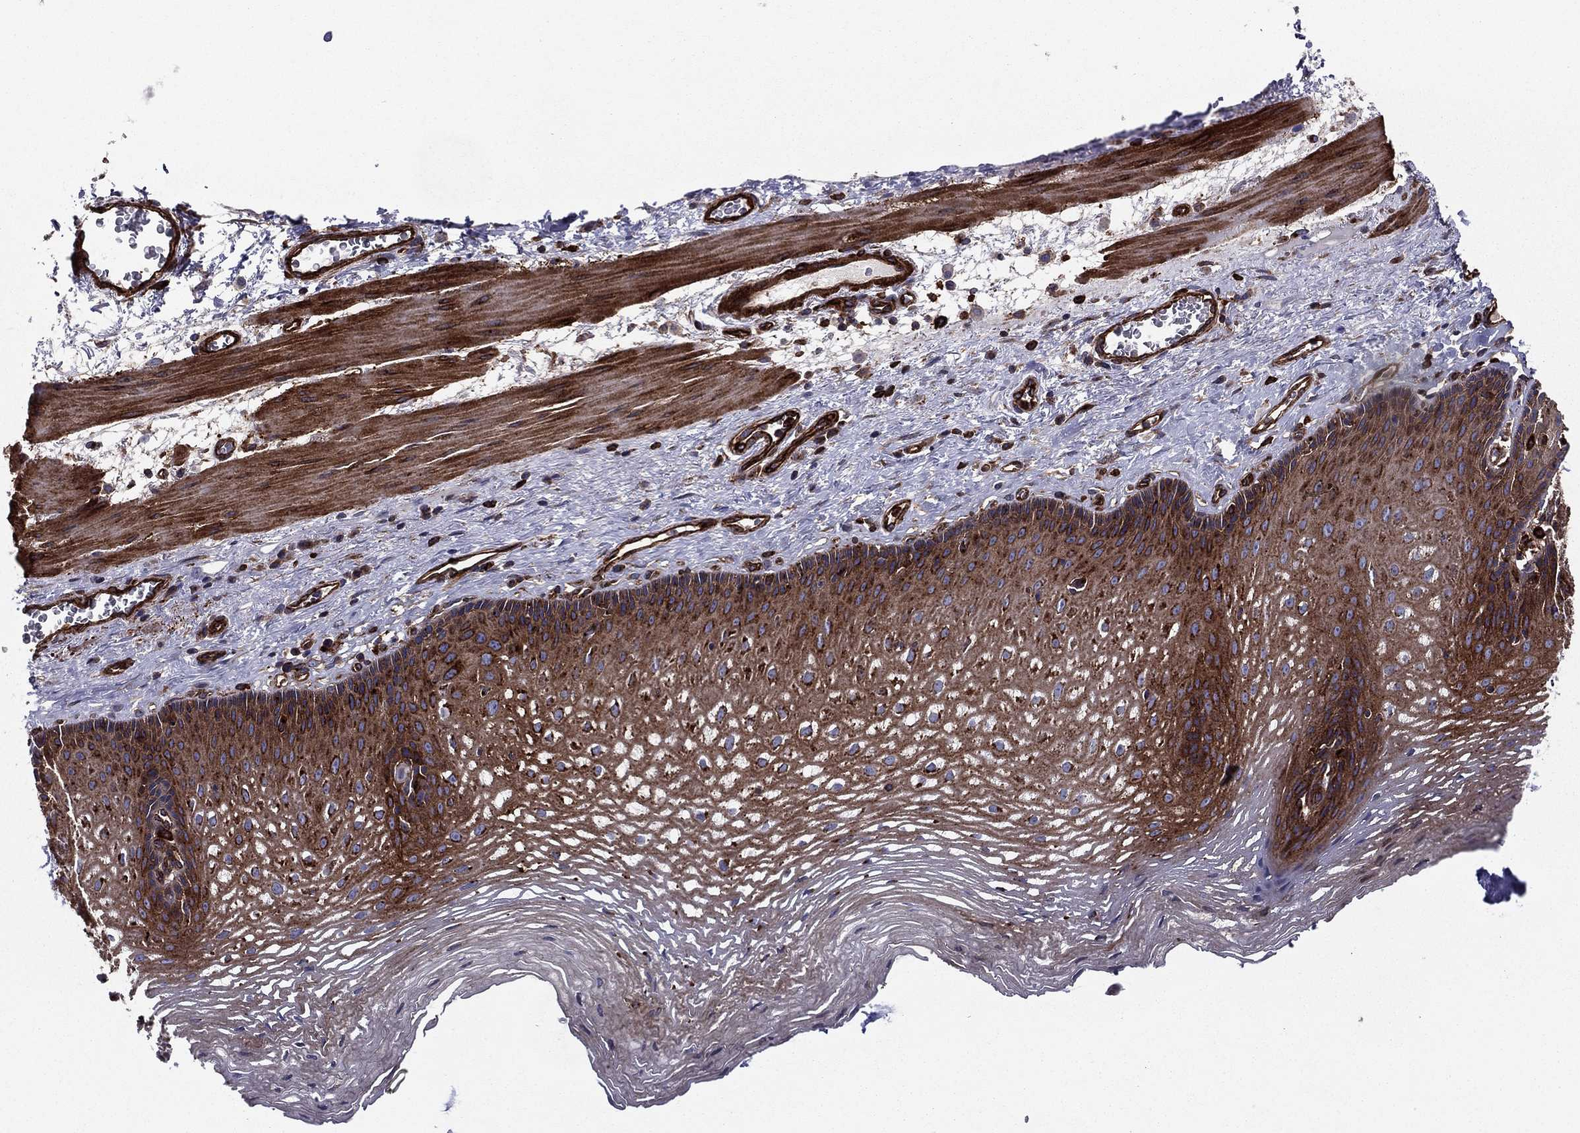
{"staining": {"intensity": "strong", "quantity": ">75%", "location": "cytoplasmic/membranous"}, "tissue": "esophagus", "cell_type": "Squamous epithelial cells", "image_type": "normal", "snomed": [{"axis": "morphology", "description": "Normal tissue, NOS"}, {"axis": "topography", "description": "Esophagus"}], "caption": "Immunohistochemistry (IHC) micrograph of unremarkable esophagus stained for a protein (brown), which exhibits high levels of strong cytoplasmic/membranous staining in approximately >75% of squamous epithelial cells.", "gene": "EHBP1L1", "patient": {"sex": "male", "age": 76}}